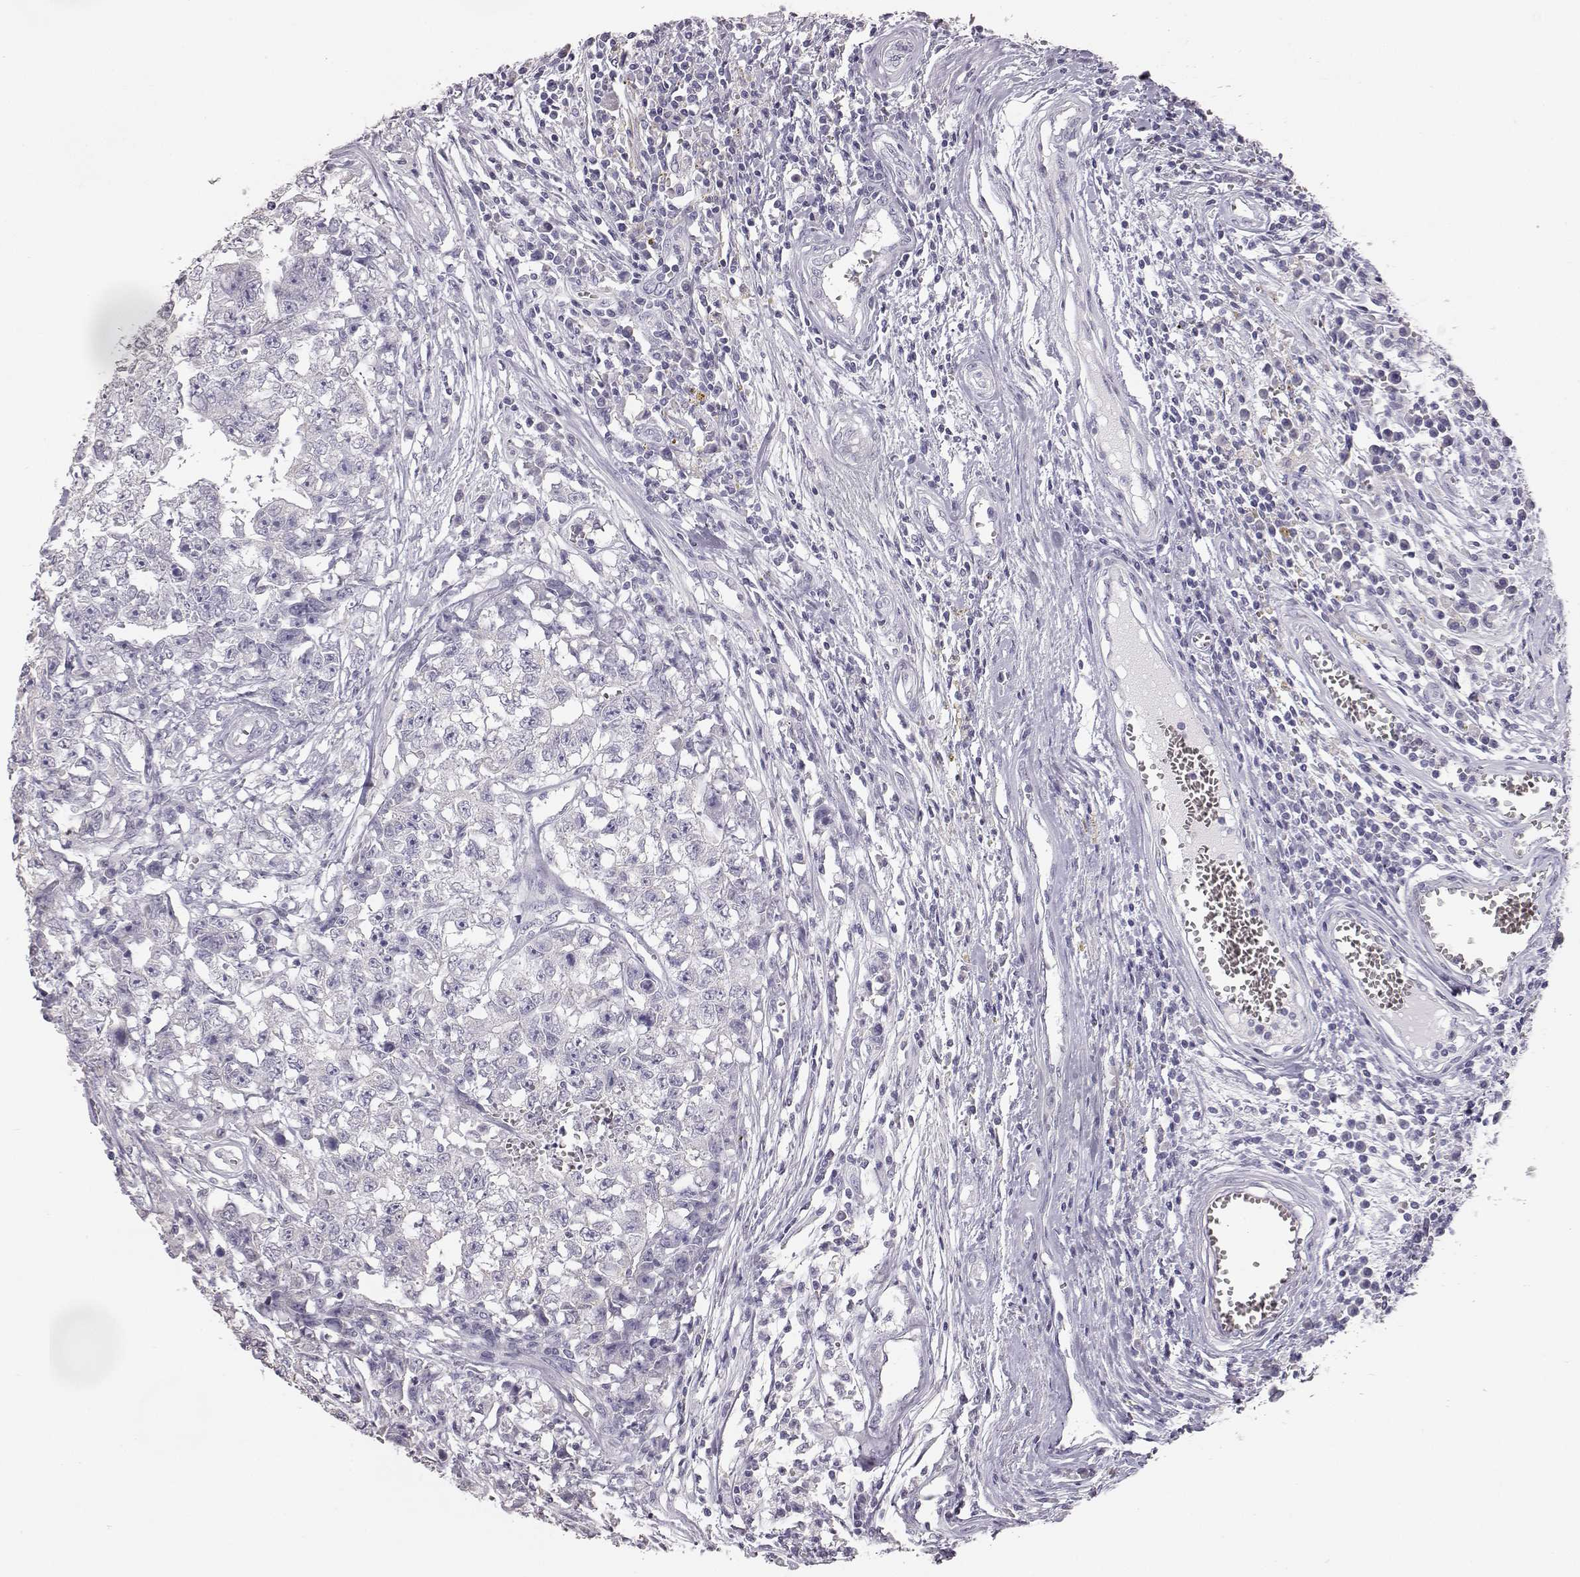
{"staining": {"intensity": "negative", "quantity": "none", "location": "none"}, "tissue": "testis cancer", "cell_type": "Tumor cells", "image_type": "cancer", "snomed": [{"axis": "morphology", "description": "Carcinoma, Embryonal, NOS"}, {"axis": "topography", "description": "Testis"}], "caption": "IHC image of embryonal carcinoma (testis) stained for a protein (brown), which shows no positivity in tumor cells.", "gene": "KRT33A", "patient": {"sex": "male", "age": 36}}